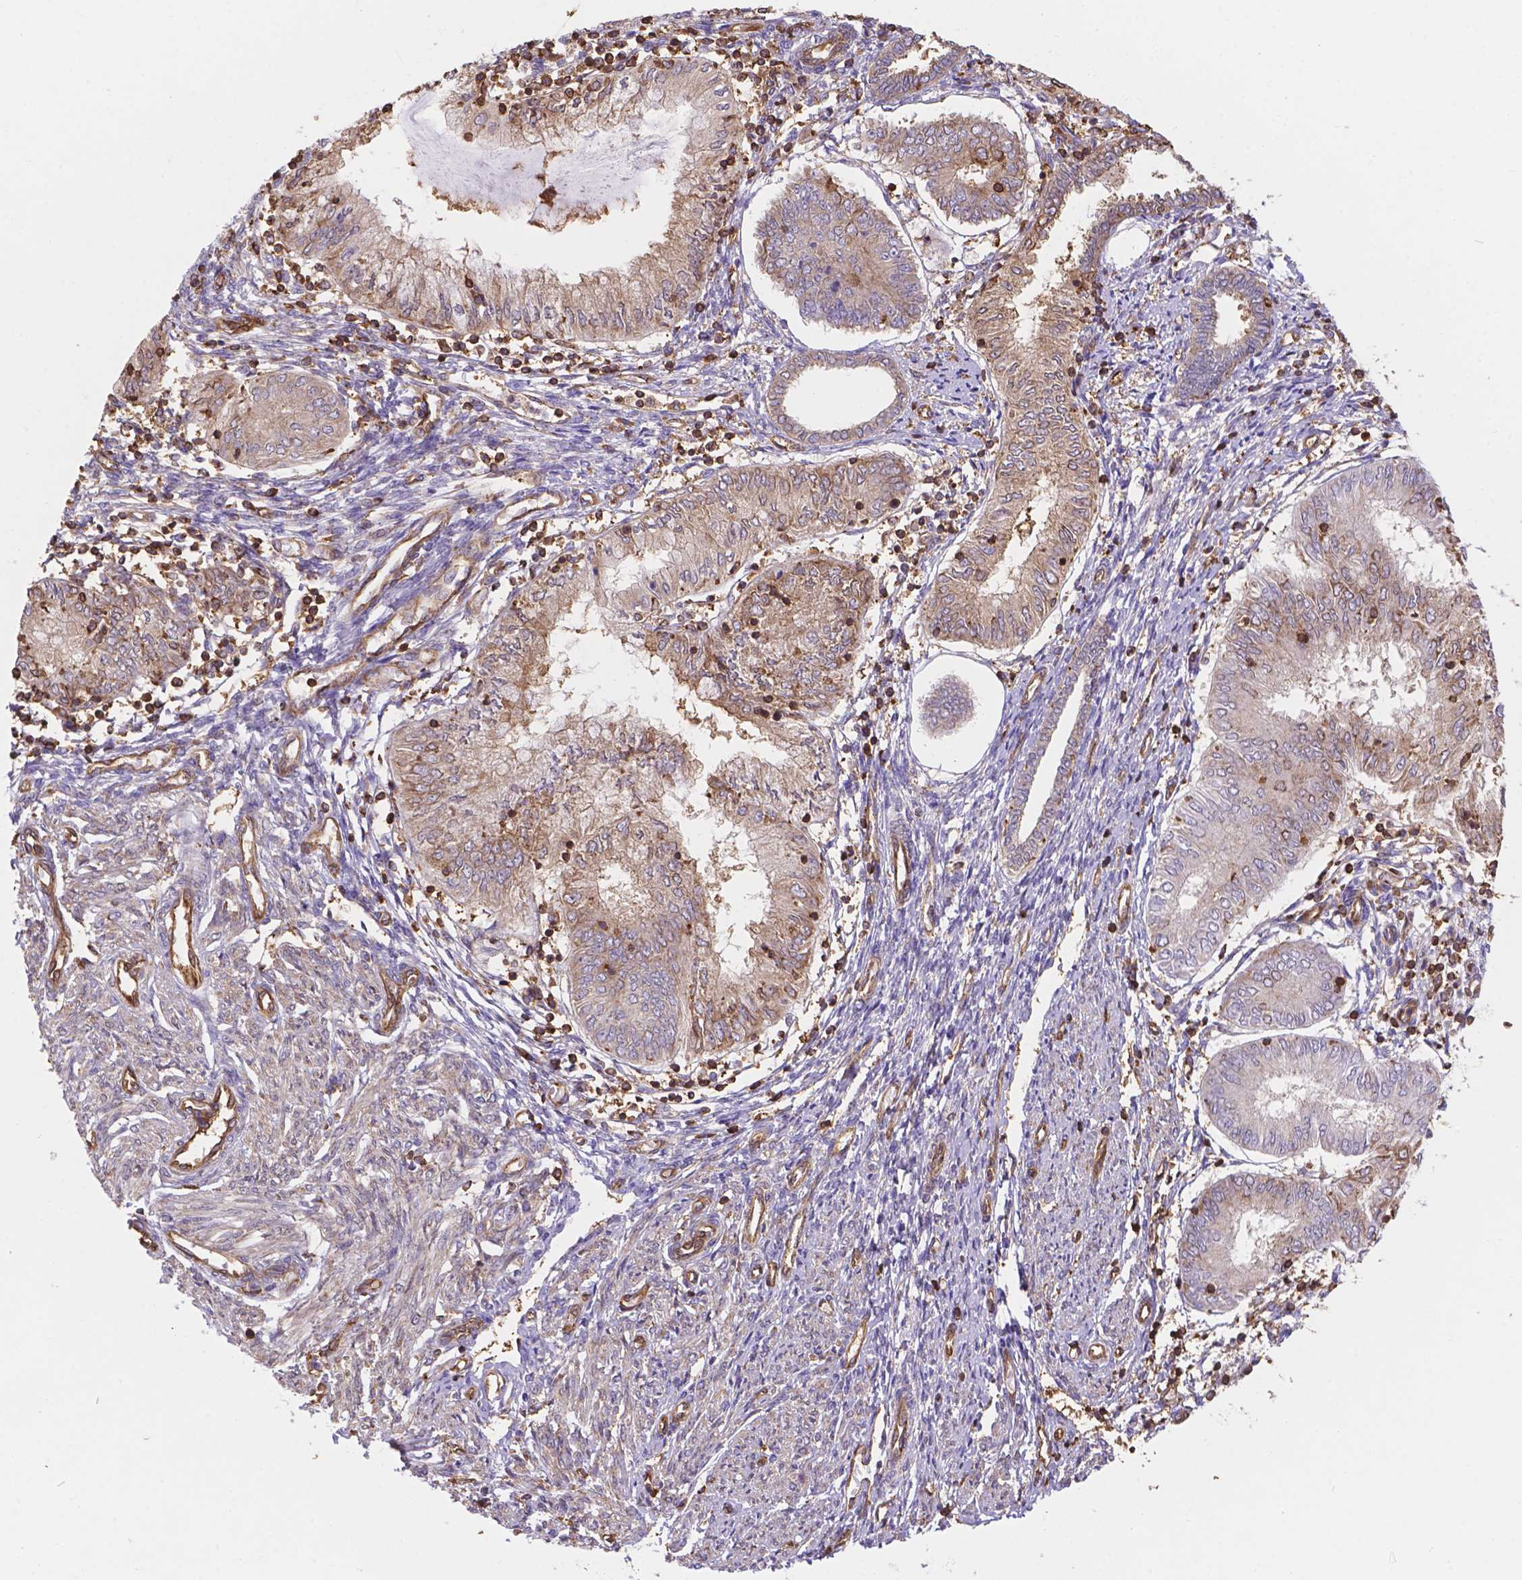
{"staining": {"intensity": "weak", "quantity": ">75%", "location": "cytoplasmic/membranous"}, "tissue": "endometrial cancer", "cell_type": "Tumor cells", "image_type": "cancer", "snomed": [{"axis": "morphology", "description": "Adenocarcinoma, NOS"}, {"axis": "topography", "description": "Endometrium"}], "caption": "There is low levels of weak cytoplasmic/membranous staining in tumor cells of endometrial cancer, as demonstrated by immunohistochemical staining (brown color).", "gene": "DMWD", "patient": {"sex": "female", "age": 68}}